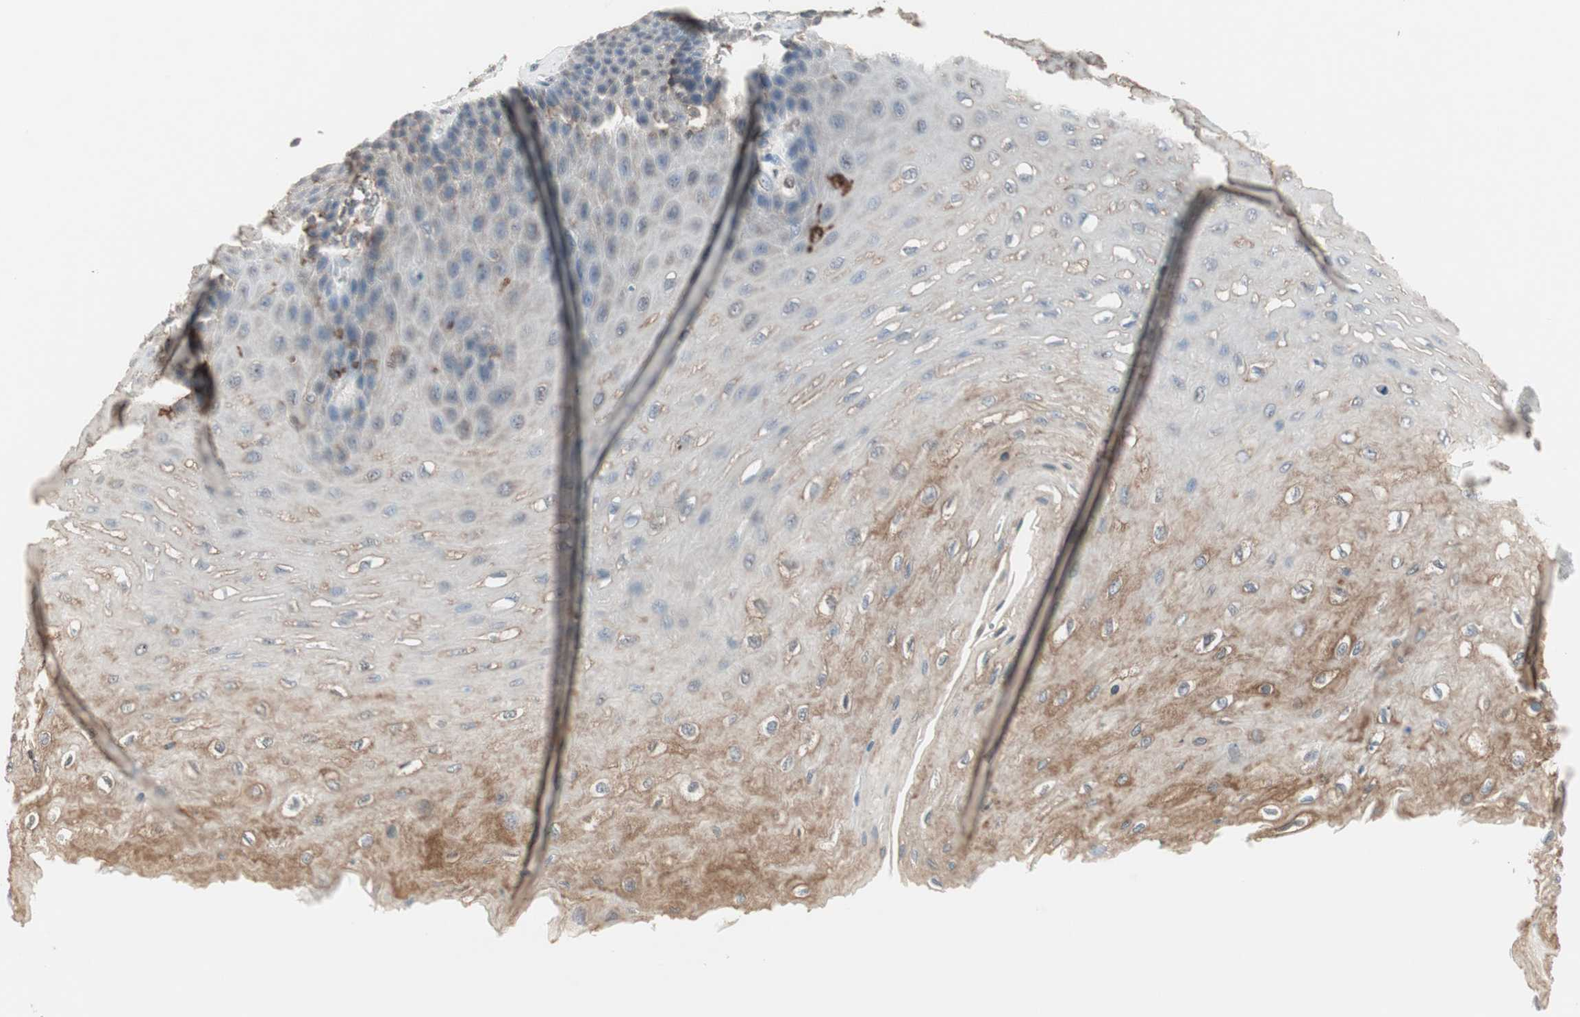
{"staining": {"intensity": "moderate", "quantity": "<25%", "location": "cytoplasmic/membranous,nuclear"}, "tissue": "esophagus", "cell_type": "Squamous epithelial cells", "image_type": "normal", "snomed": [{"axis": "morphology", "description": "Normal tissue, NOS"}, {"axis": "topography", "description": "Esophagus"}], "caption": "The histopathology image reveals staining of unremarkable esophagus, revealing moderate cytoplasmic/membranous,nuclear protein positivity (brown color) within squamous epithelial cells.", "gene": "MMP3", "patient": {"sex": "female", "age": 72}}